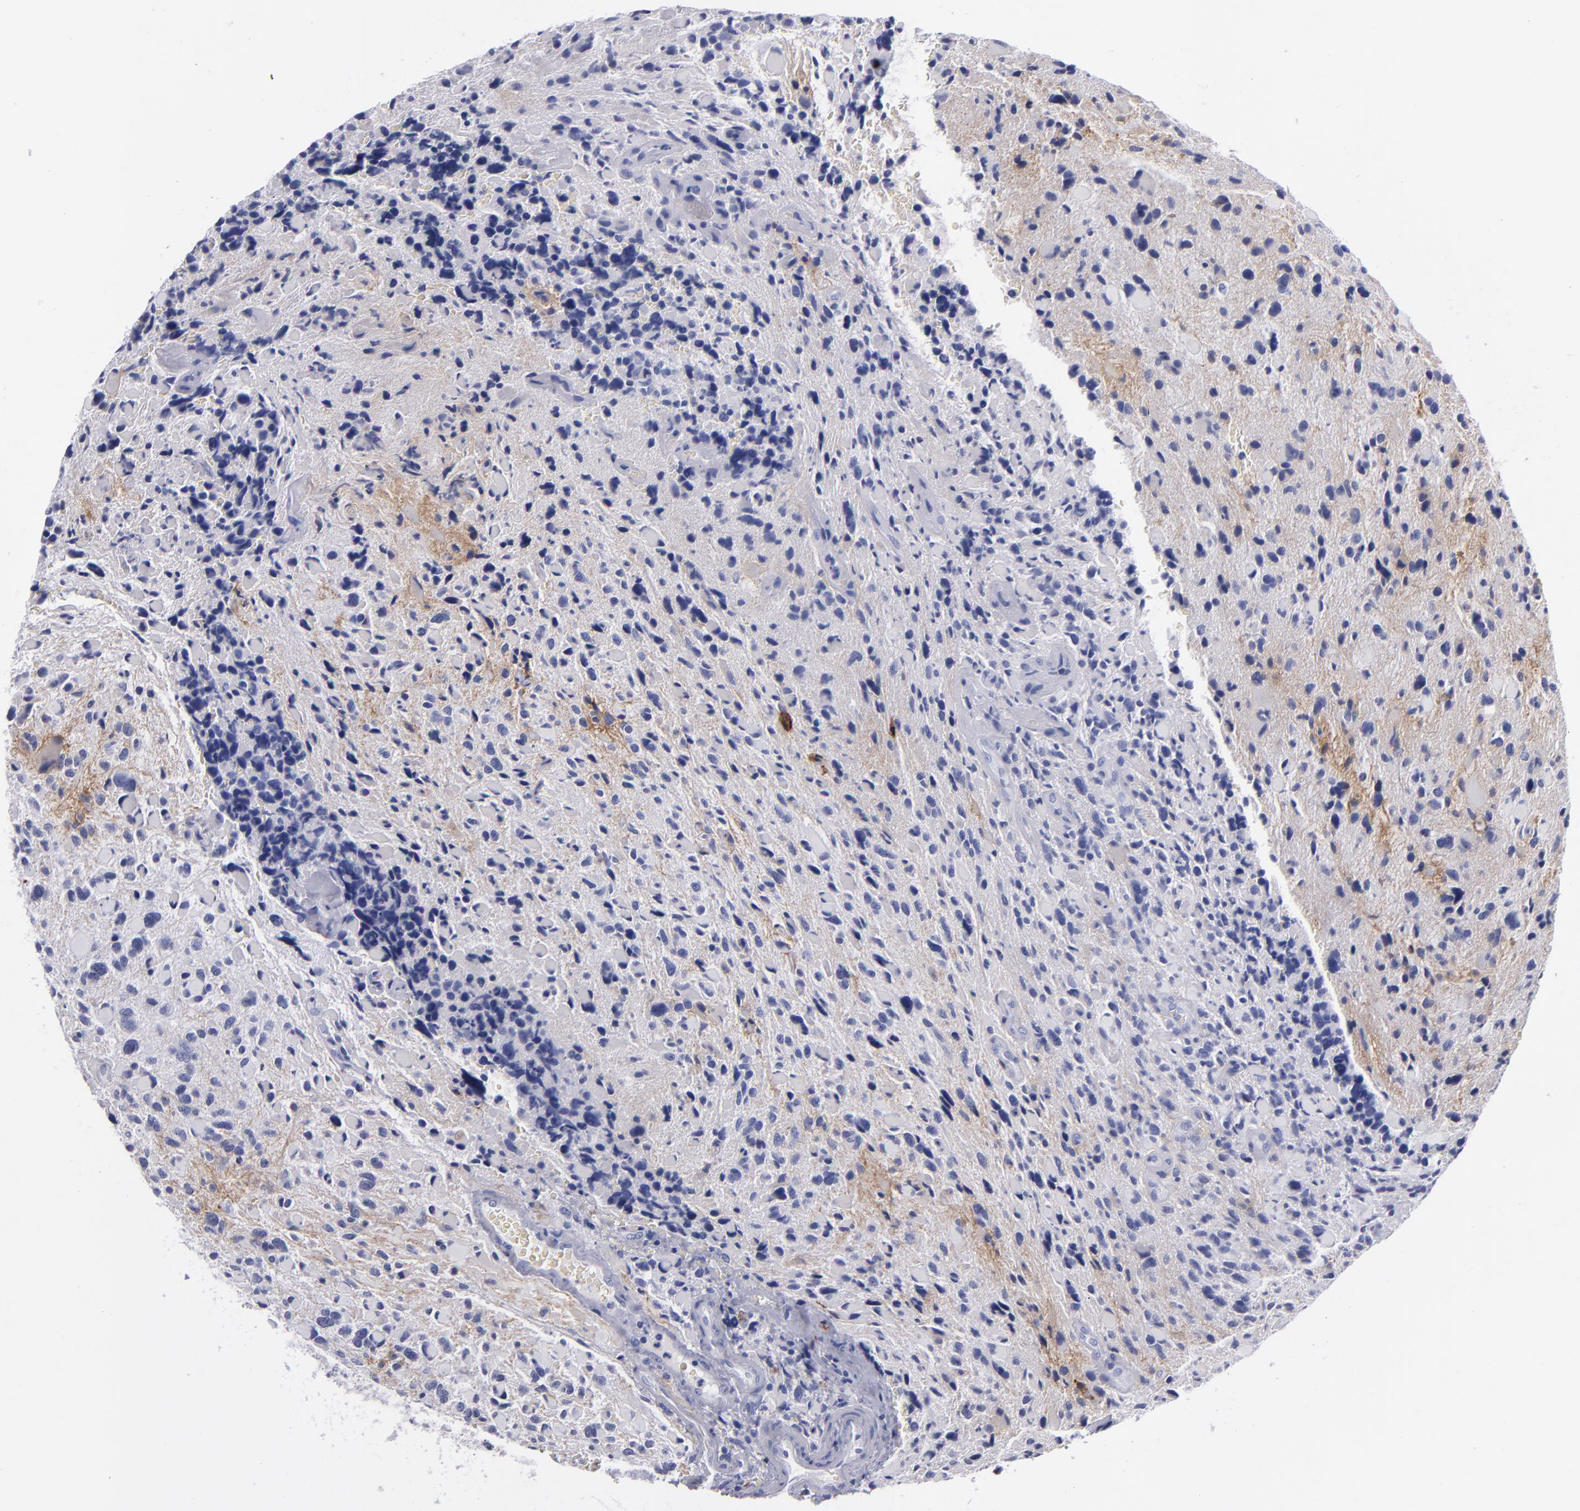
{"staining": {"intensity": "negative", "quantity": "none", "location": "none"}, "tissue": "glioma", "cell_type": "Tumor cells", "image_type": "cancer", "snomed": [{"axis": "morphology", "description": "Glioma, malignant, High grade"}, {"axis": "topography", "description": "Brain"}], "caption": "Tumor cells are negative for brown protein staining in glioma.", "gene": "CD38", "patient": {"sex": "female", "age": 37}}